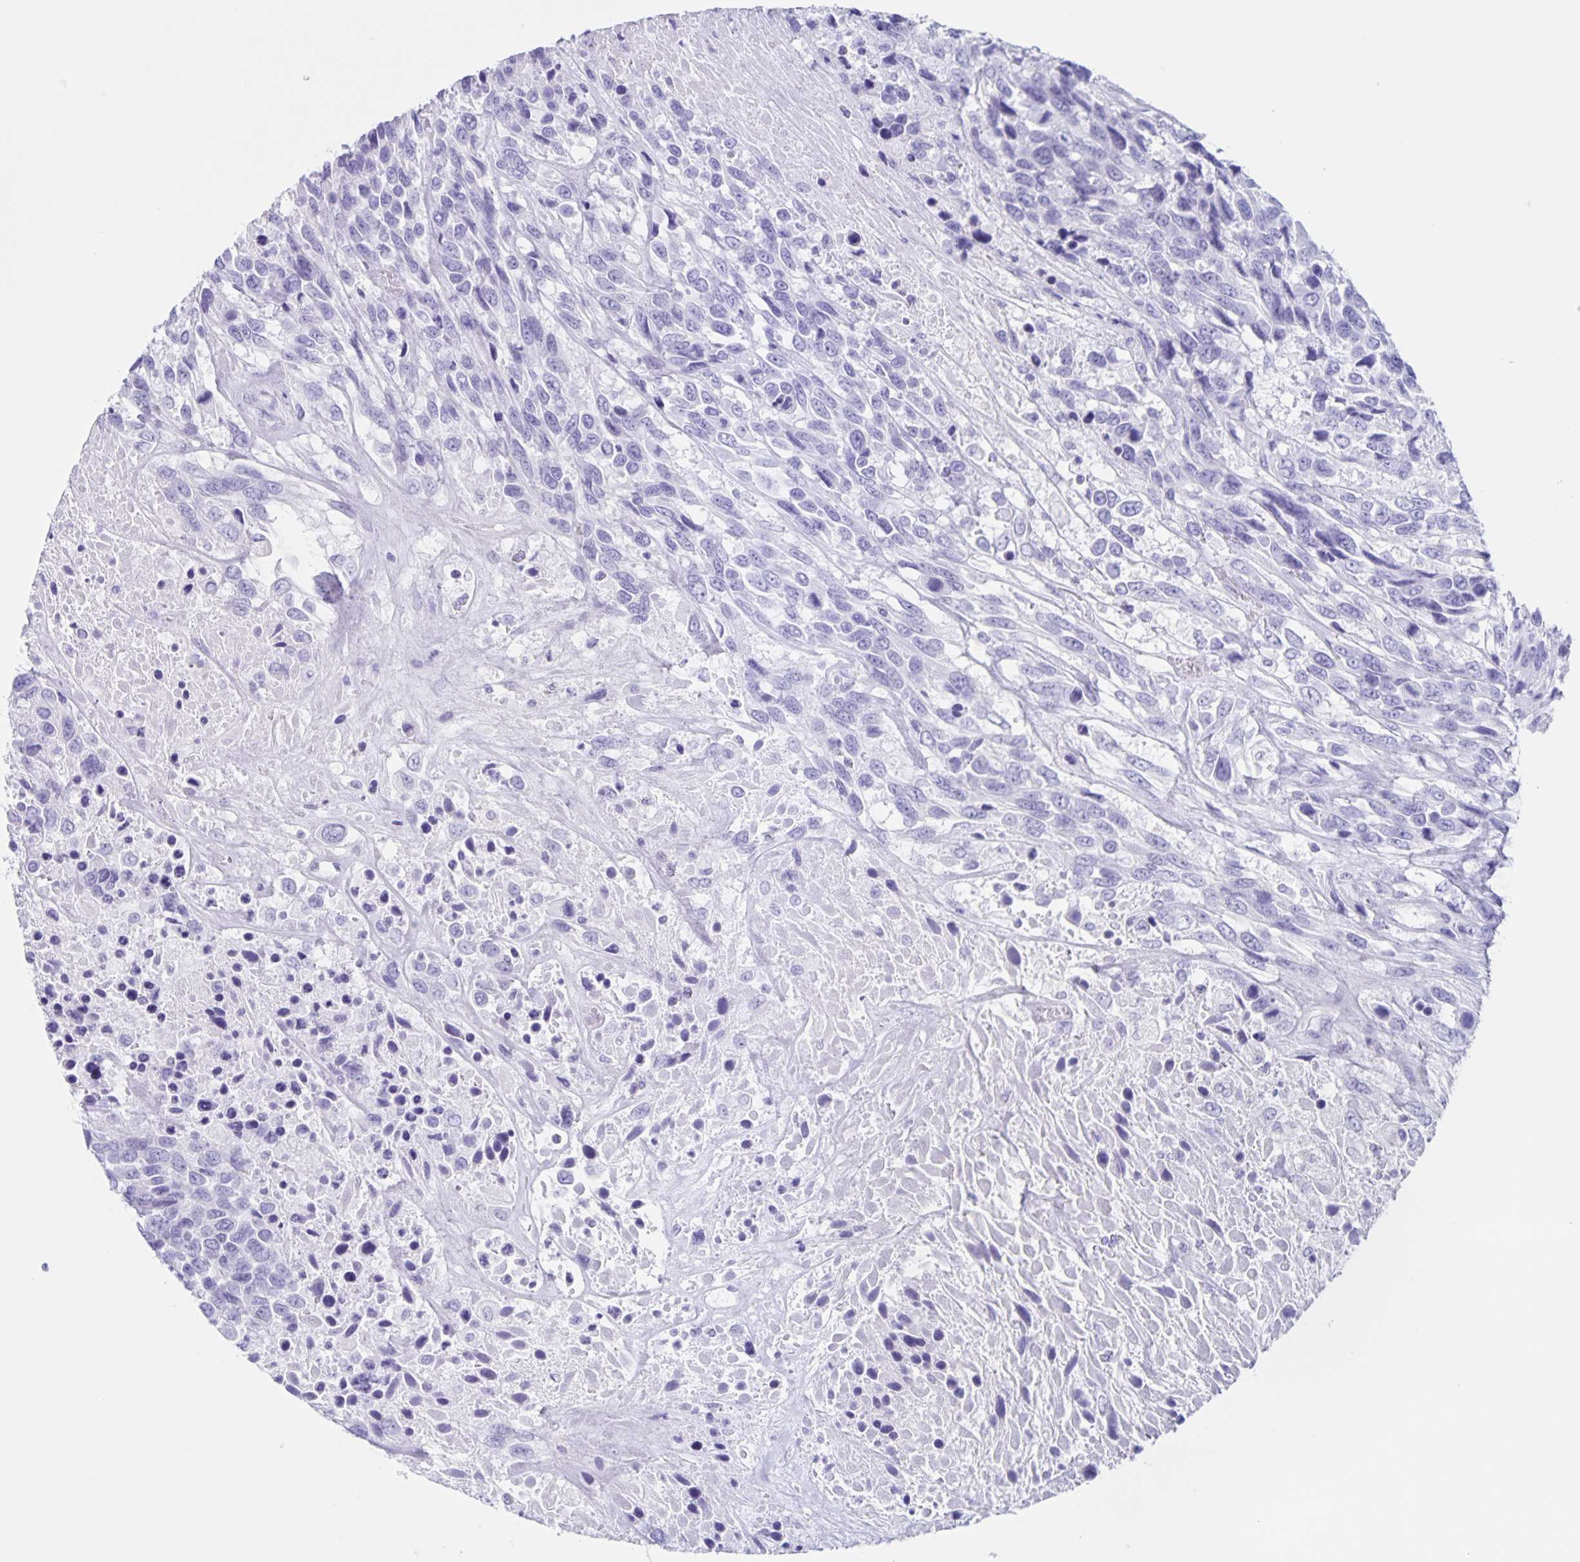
{"staining": {"intensity": "negative", "quantity": "none", "location": "none"}, "tissue": "urothelial cancer", "cell_type": "Tumor cells", "image_type": "cancer", "snomed": [{"axis": "morphology", "description": "Urothelial carcinoma, High grade"}, {"axis": "topography", "description": "Urinary bladder"}], "caption": "Immunohistochemistry (IHC) of human urothelial cancer displays no staining in tumor cells.", "gene": "C12orf56", "patient": {"sex": "female", "age": 70}}